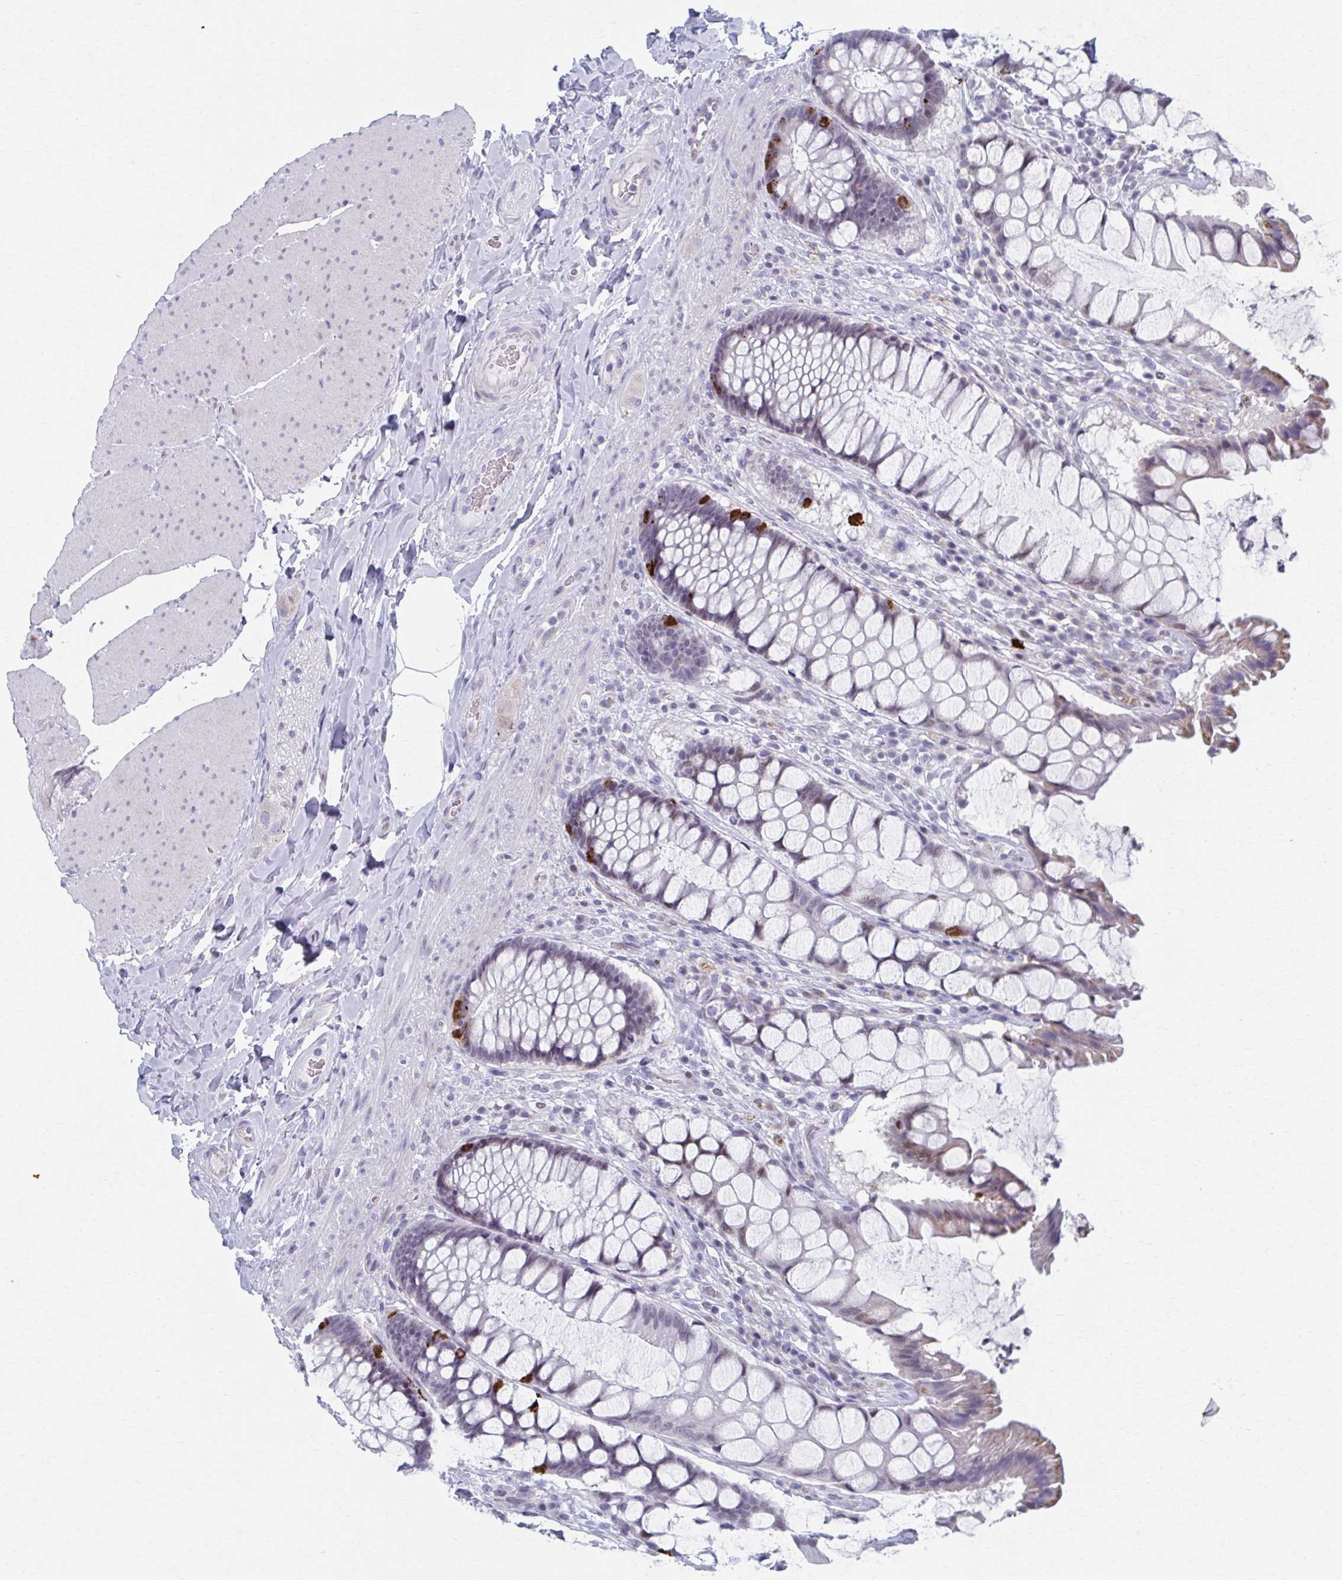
{"staining": {"intensity": "strong", "quantity": "<25%", "location": "cytoplasmic/membranous"}, "tissue": "rectum", "cell_type": "Glandular cells", "image_type": "normal", "snomed": [{"axis": "morphology", "description": "Normal tissue, NOS"}, {"axis": "topography", "description": "Rectum"}], "caption": "Immunohistochemical staining of benign human rectum reveals <25% levels of strong cytoplasmic/membranous protein staining in approximately <25% of glandular cells.", "gene": "ABHD16B", "patient": {"sex": "female", "age": 58}}